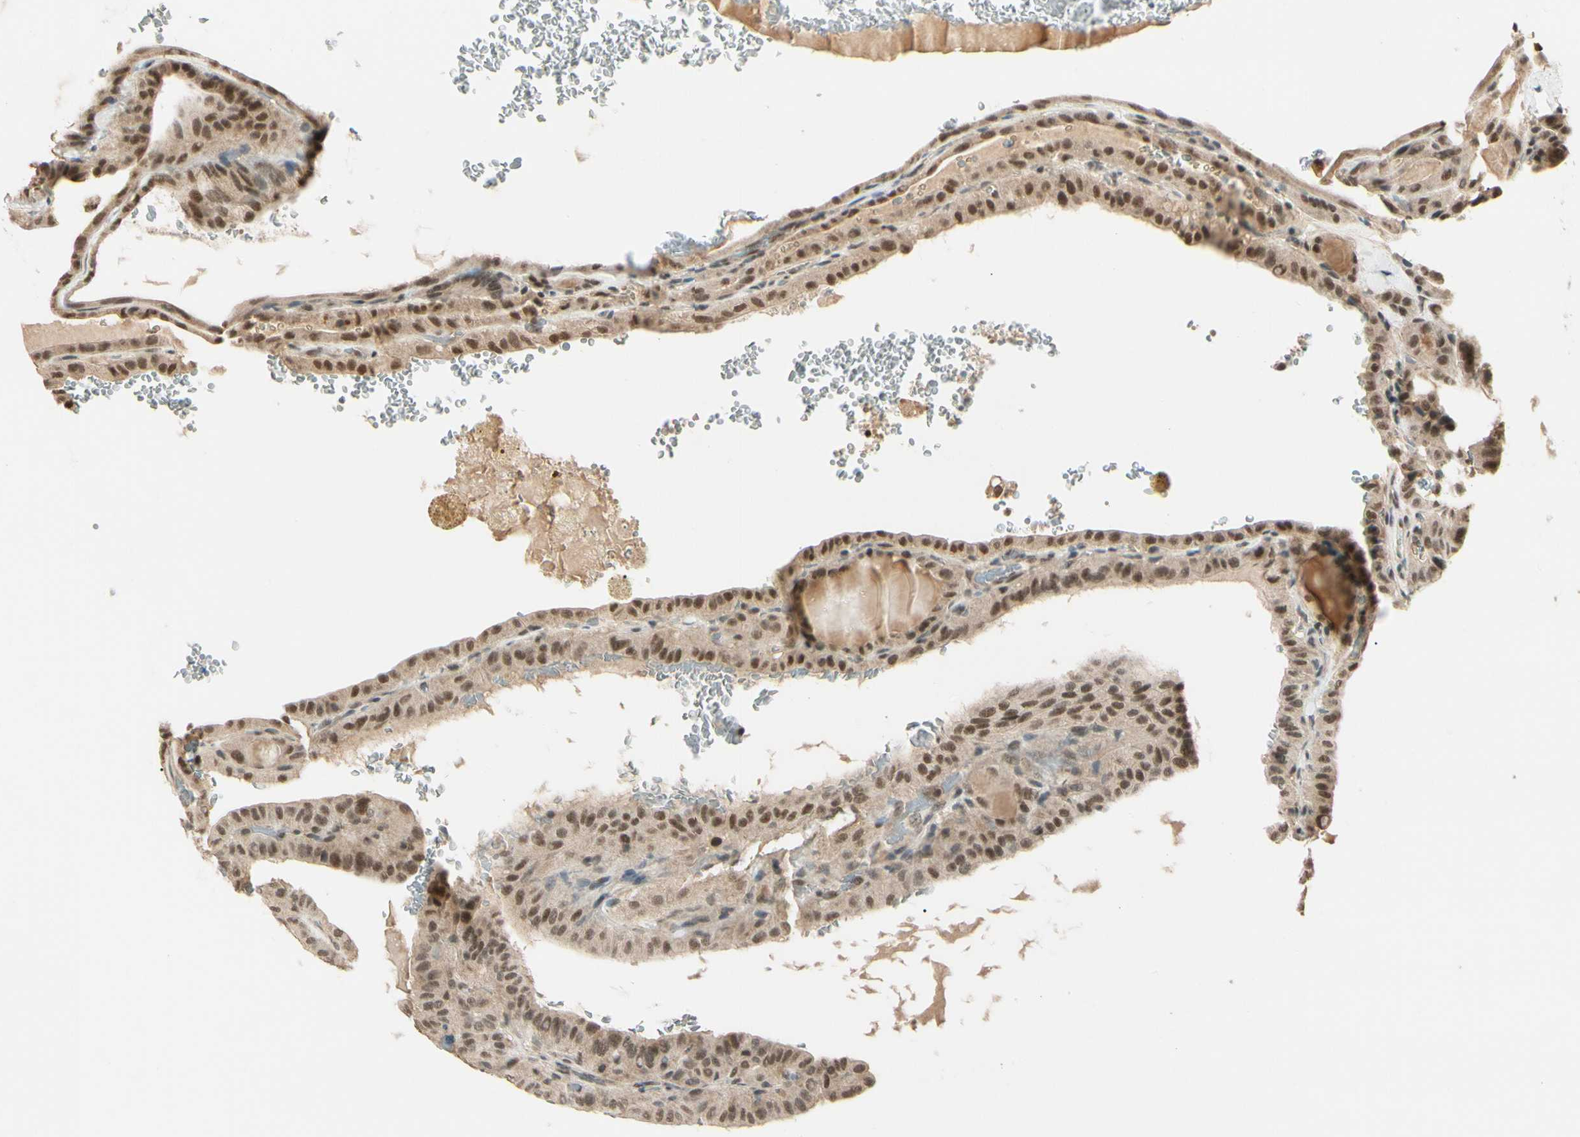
{"staining": {"intensity": "moderate", "quantity": ">75%", "location": "cytoplasmic/membranous,nuclear"}, "tissue": "thyroid cancer", "cell_type": "Tumor cells", "image_type": "cancer", "snomed": [{"axis": "morphology", "description": "Papillary adenocarcinoma, NOS"}, {"axis": "topography", "description": "Thyroid gland"}], "caption": "Human thyroid cancer stained with a brown dye exhibits moderate cytoplasmic/membranous and nuclear positive staining in about >75% of tumor cells.", "gene": "ZSCAN12", "patient": {"sex": "male", "age": 77}}